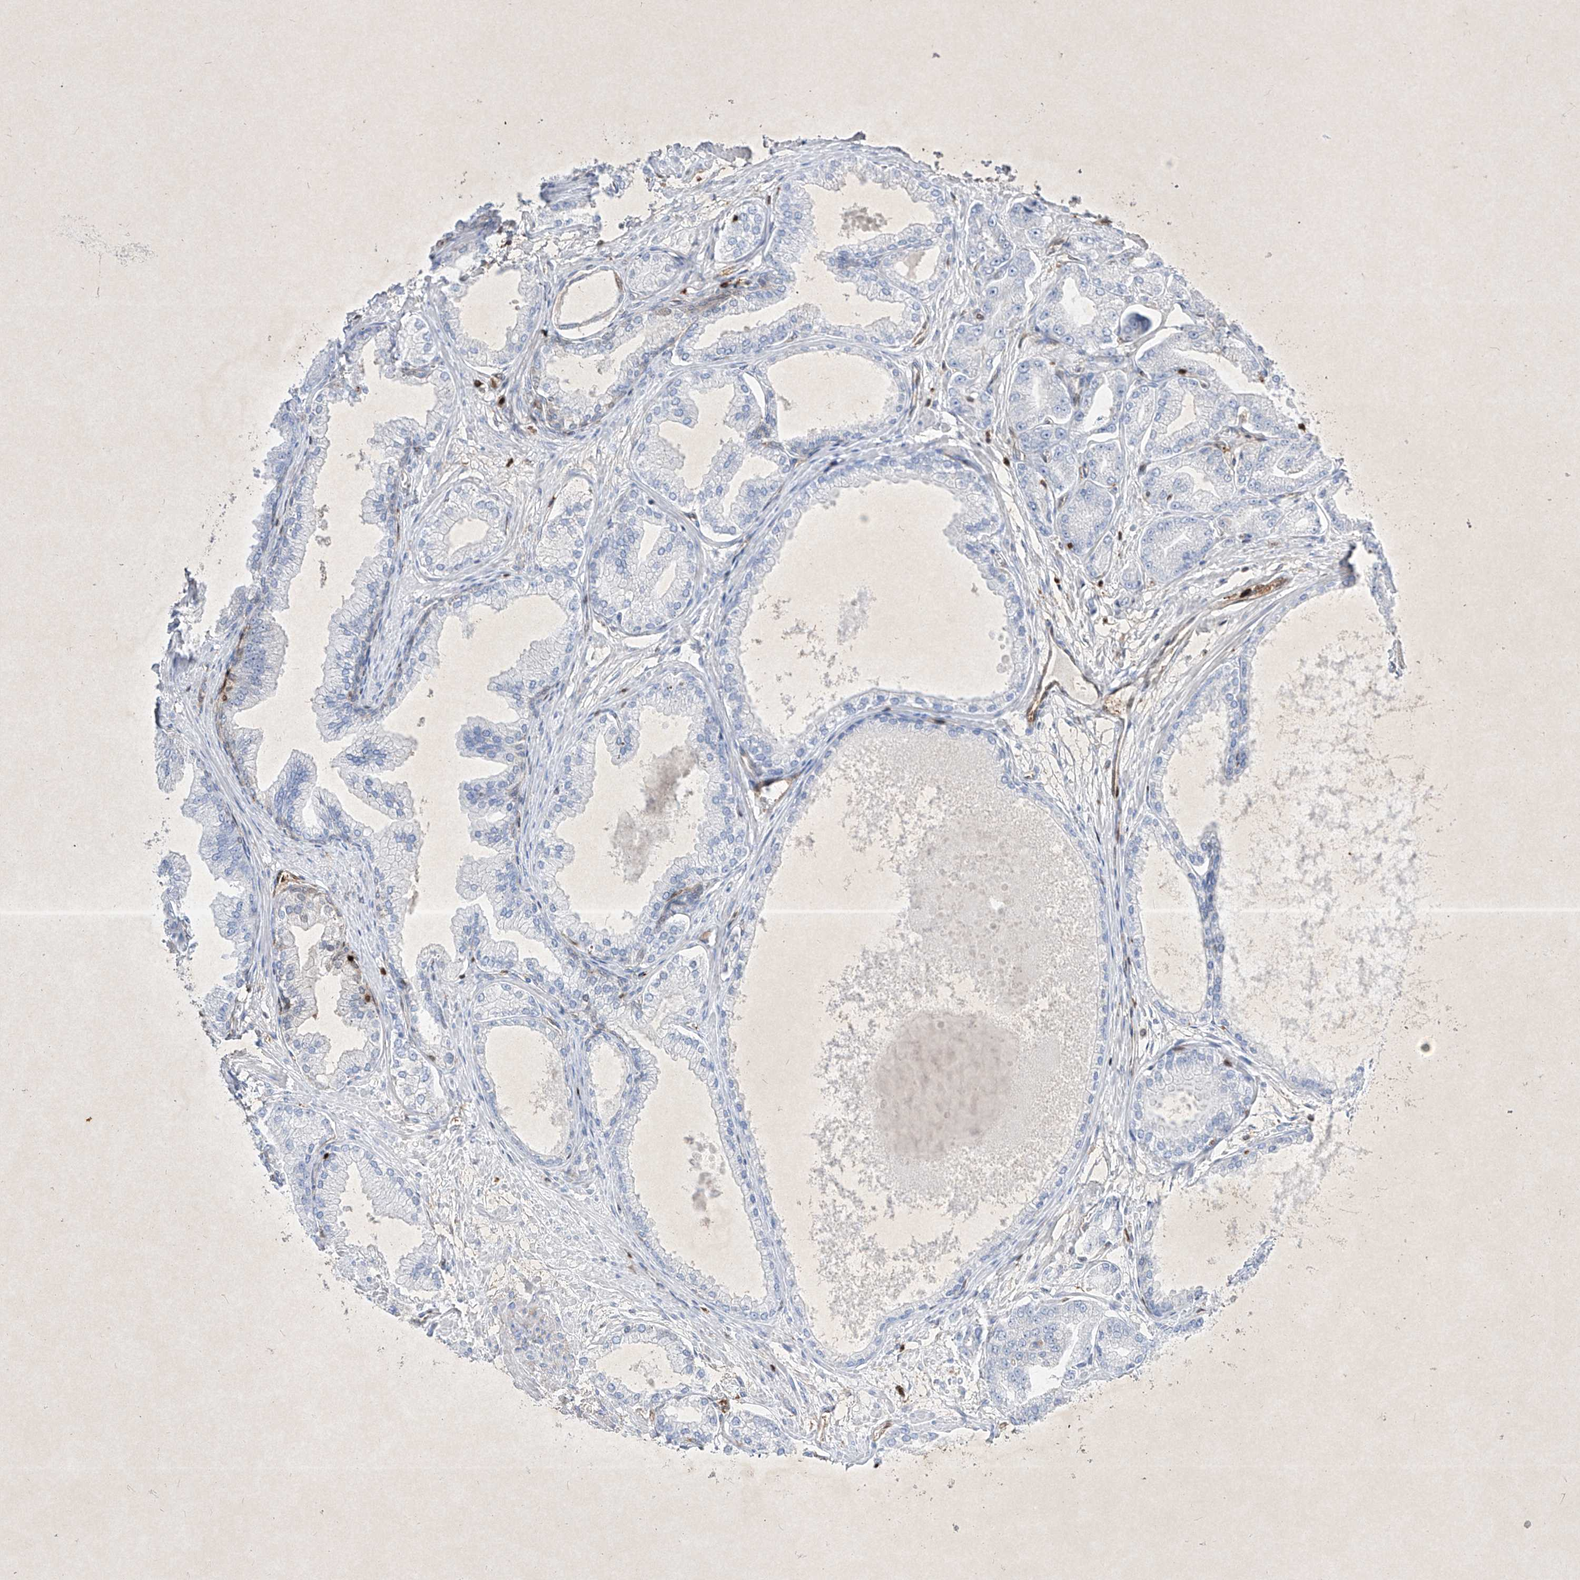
{"staining": {"intensity": "negative", "quantity": "none", "location": "none"}, "tissue": "prostate cancer", "cell_type": "Tumor cells", "image_type": "cancer", "snomed": [{"axis": "morphology", "description": "Adenocarcinoma, Low grade"}, {"axis": "topography", "description": "Prostate"}], "caption": "This is a micrograph of IHC staining of prostate cancer (low-grade adenocarcinoma), which shows no positivity in tumor cells. (Brightfield microscopy of DAB immunohistochemistry at high magnification).", "gene": "PSMB10", "patient": {"sex": "male", "age": 63}}